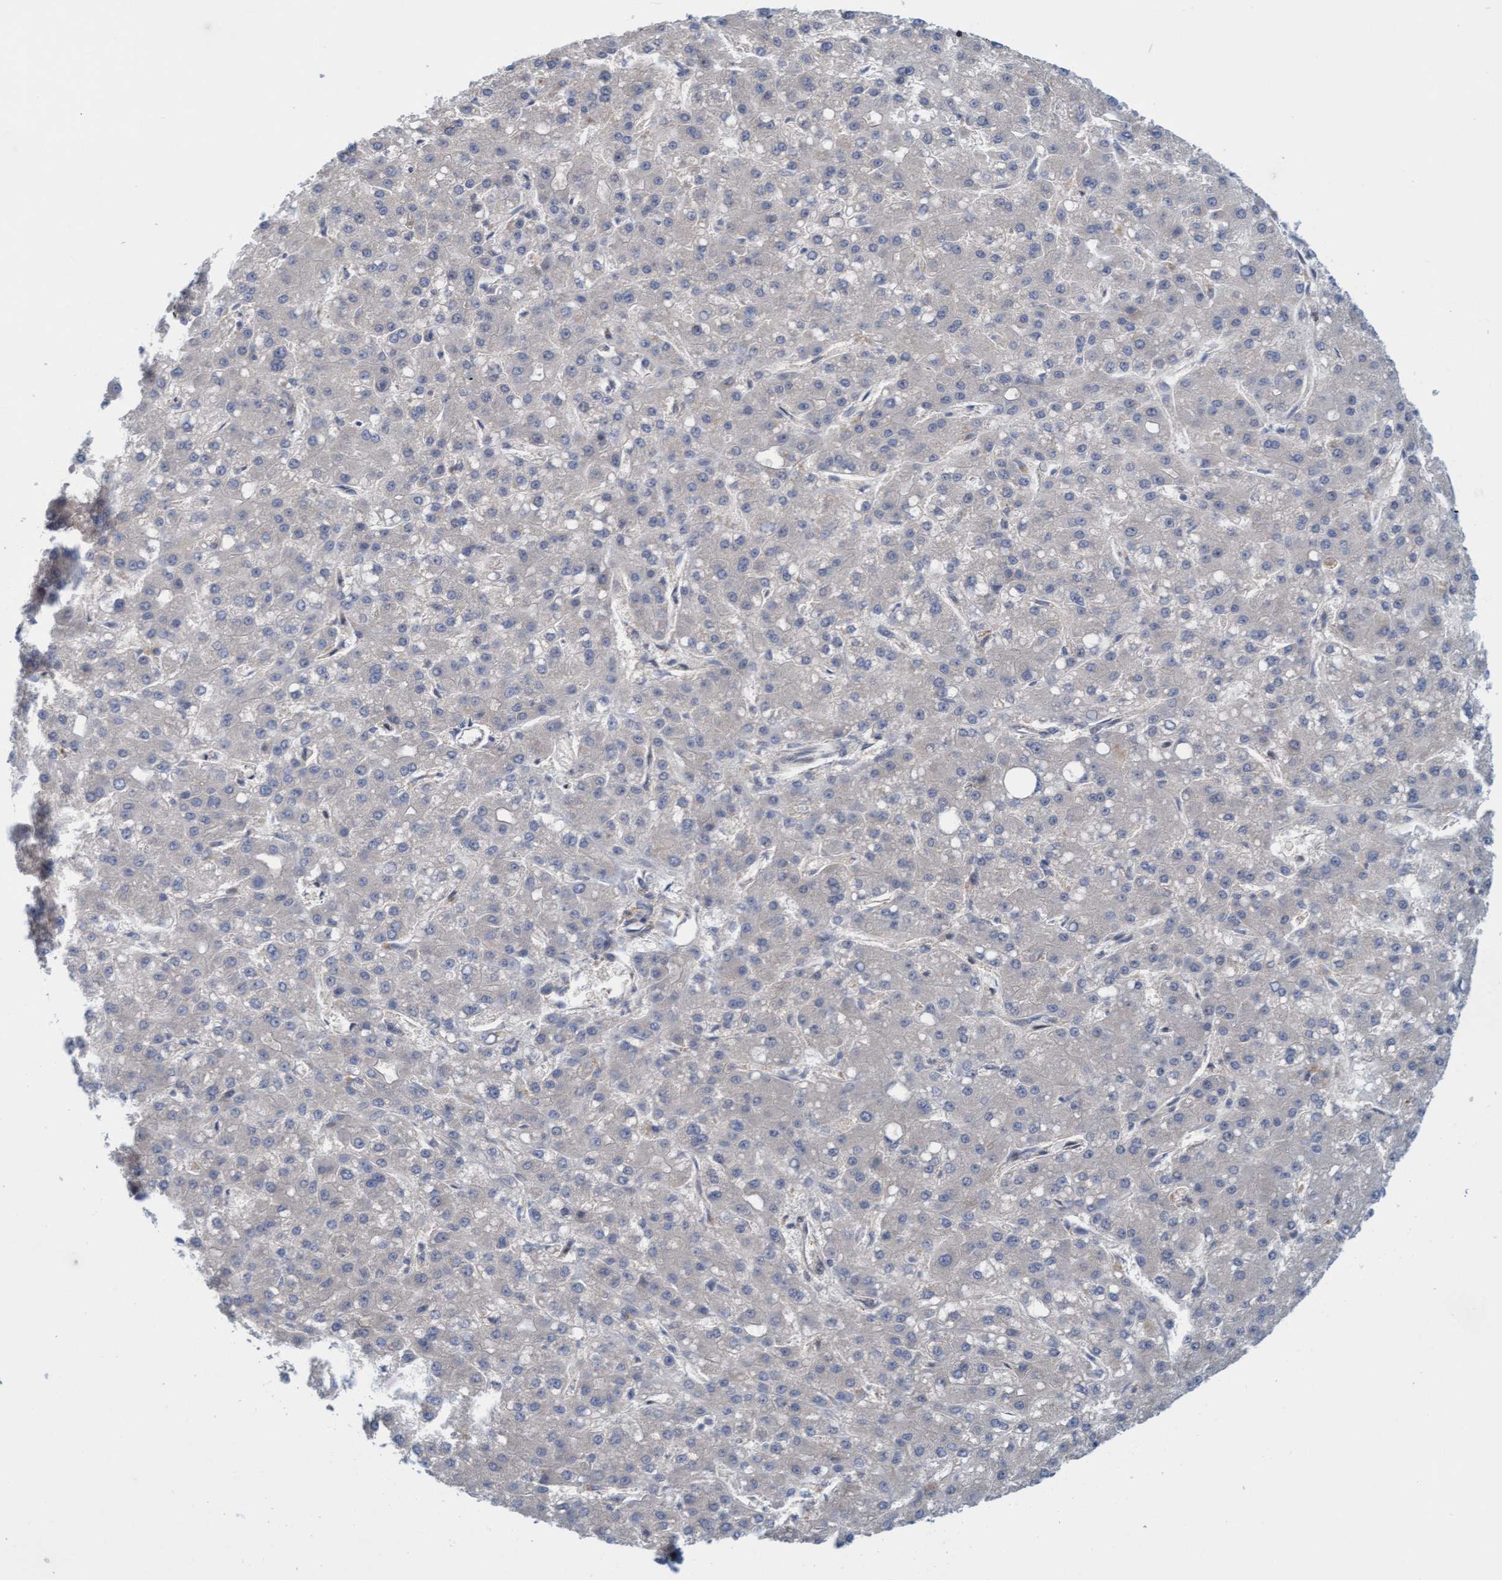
{"staining": {"intensity": "negative", "quantity": "none", "location": "none"}, "tissue": "liver cancer", "cell_type": "Tumor cells", "image_type": "cancer", "snomed": [{"axis": "morphology", "description": "Carcinoma, Hepatocellular, NOS"}, {"axis": "topography", "description": "Liver"}], "caption": "Image shows no significant protein staining in tumor cells of liver hepatocellular carcinoma.", "gene": "KLHL25", "patient": {"sex": "male", "age": 67}}